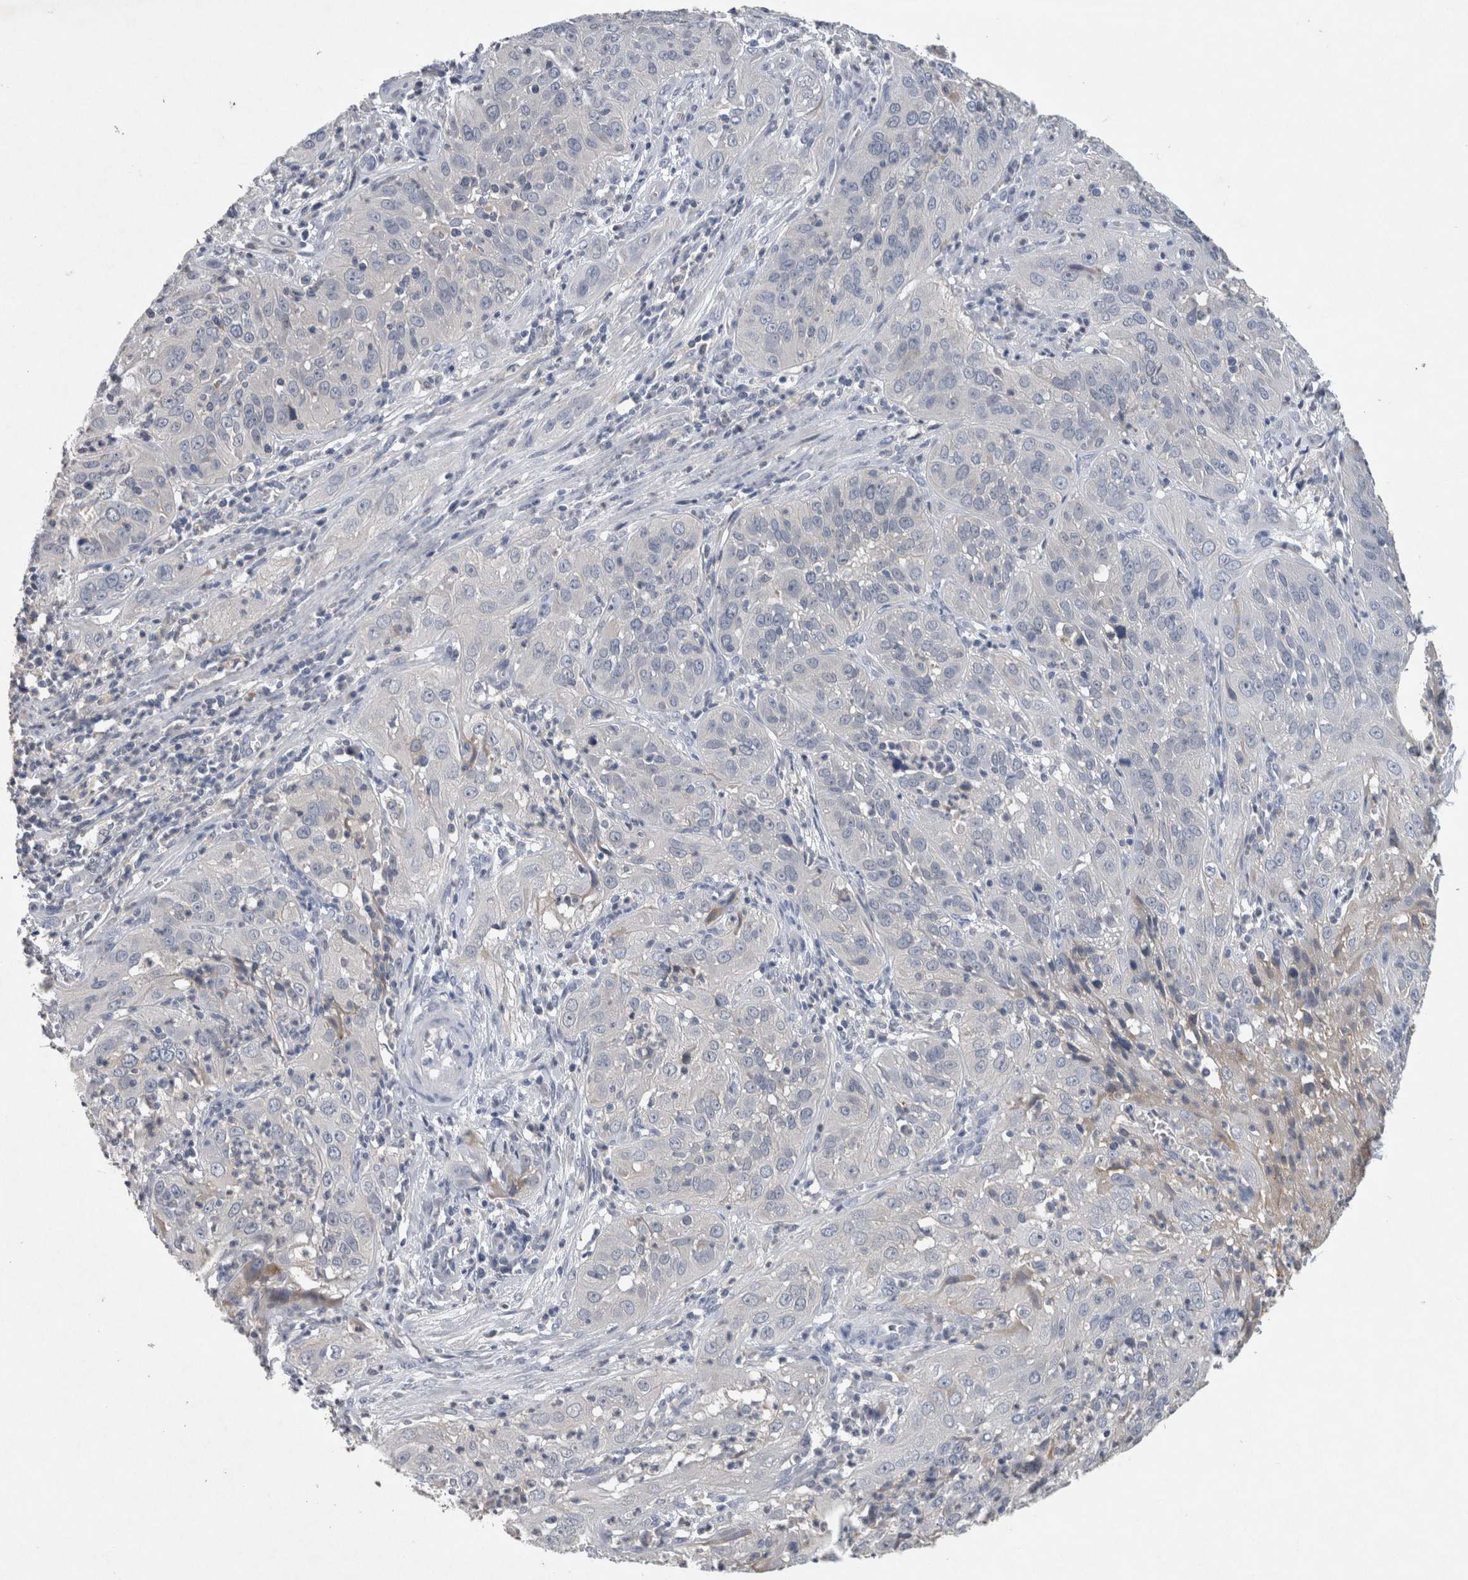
{"staining": {"intensity": "negative", "quantity": "none", "location": "none"}, "tissue": "cervical cancer", "cell_type": "Tumor cells", "image_type": "cancer", "snomed": [{"axis": "morphology", "description": "Squamous cell carcinoma, NOS"}, {"axis": "topography", "description": "Cervix"}], "caption": "A micrograph of cervical cancer (squamous cell carcinoma) stained for a protein demonstrates no brown staining in tumor cells.", "gene": "HEXD", "patient": {"sex": "female", "age": 32}}